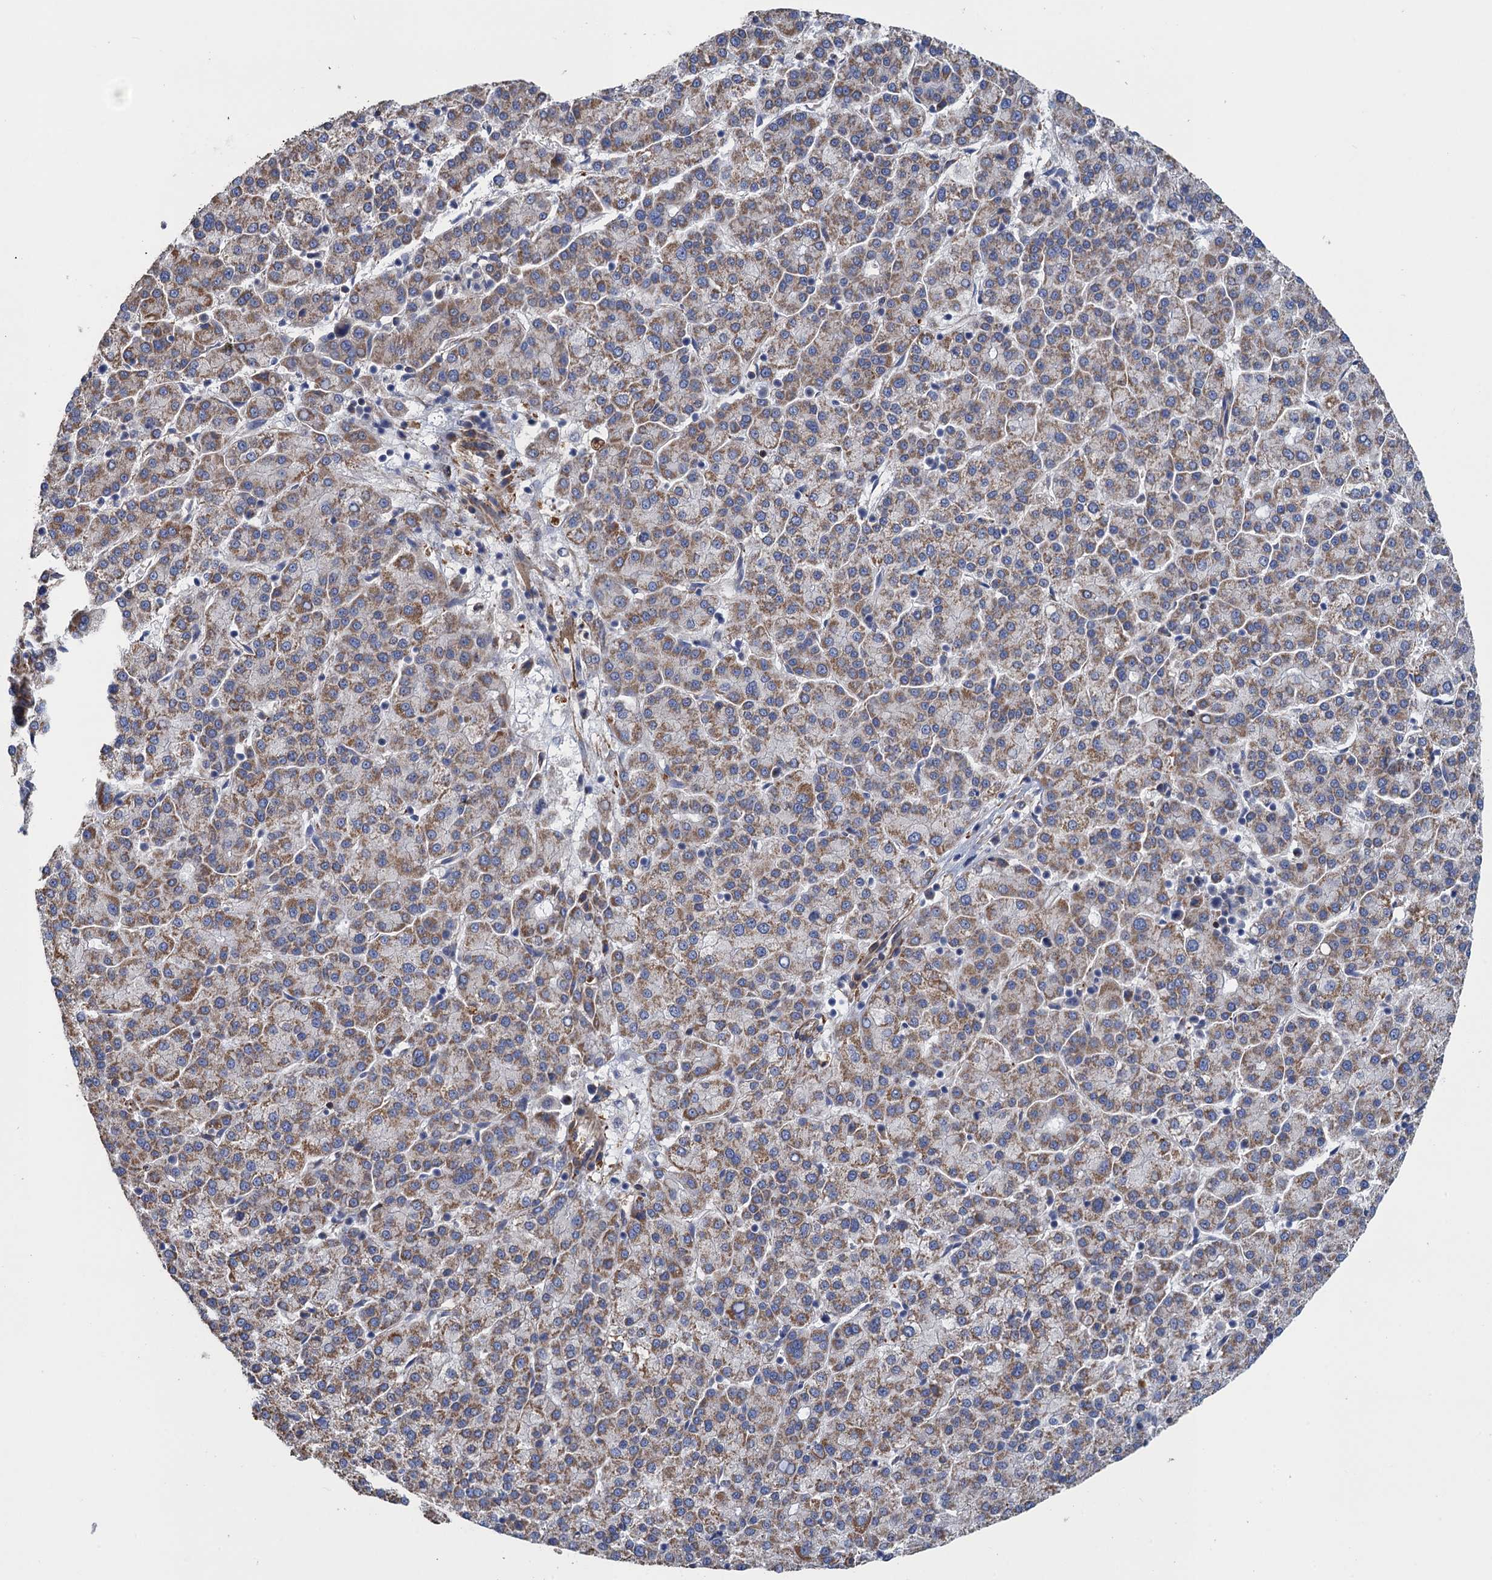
{"staining": {"intensity": "moderate", "quantity": "25%-75%", "location": "cytoplasmic/membranous"}, "tissue": "liver cancer", "cell_type": "Tumor cells", "image_type": "cancer", "snomed": [{"axis": "morphology", "description": "Carcinoma, Hepatocellular, NOS"}, {"axis": "topography", "description": "Liver"}], "caption": "A photomicrograph showing moderate cytoplasmic/membranous positivity in about 25%-75% of tumor cells in liver cancer, as visualized by brown immunohistochemical staining.", "gene": "GCSH", "patient": {"sex": "female", "age": 58}}